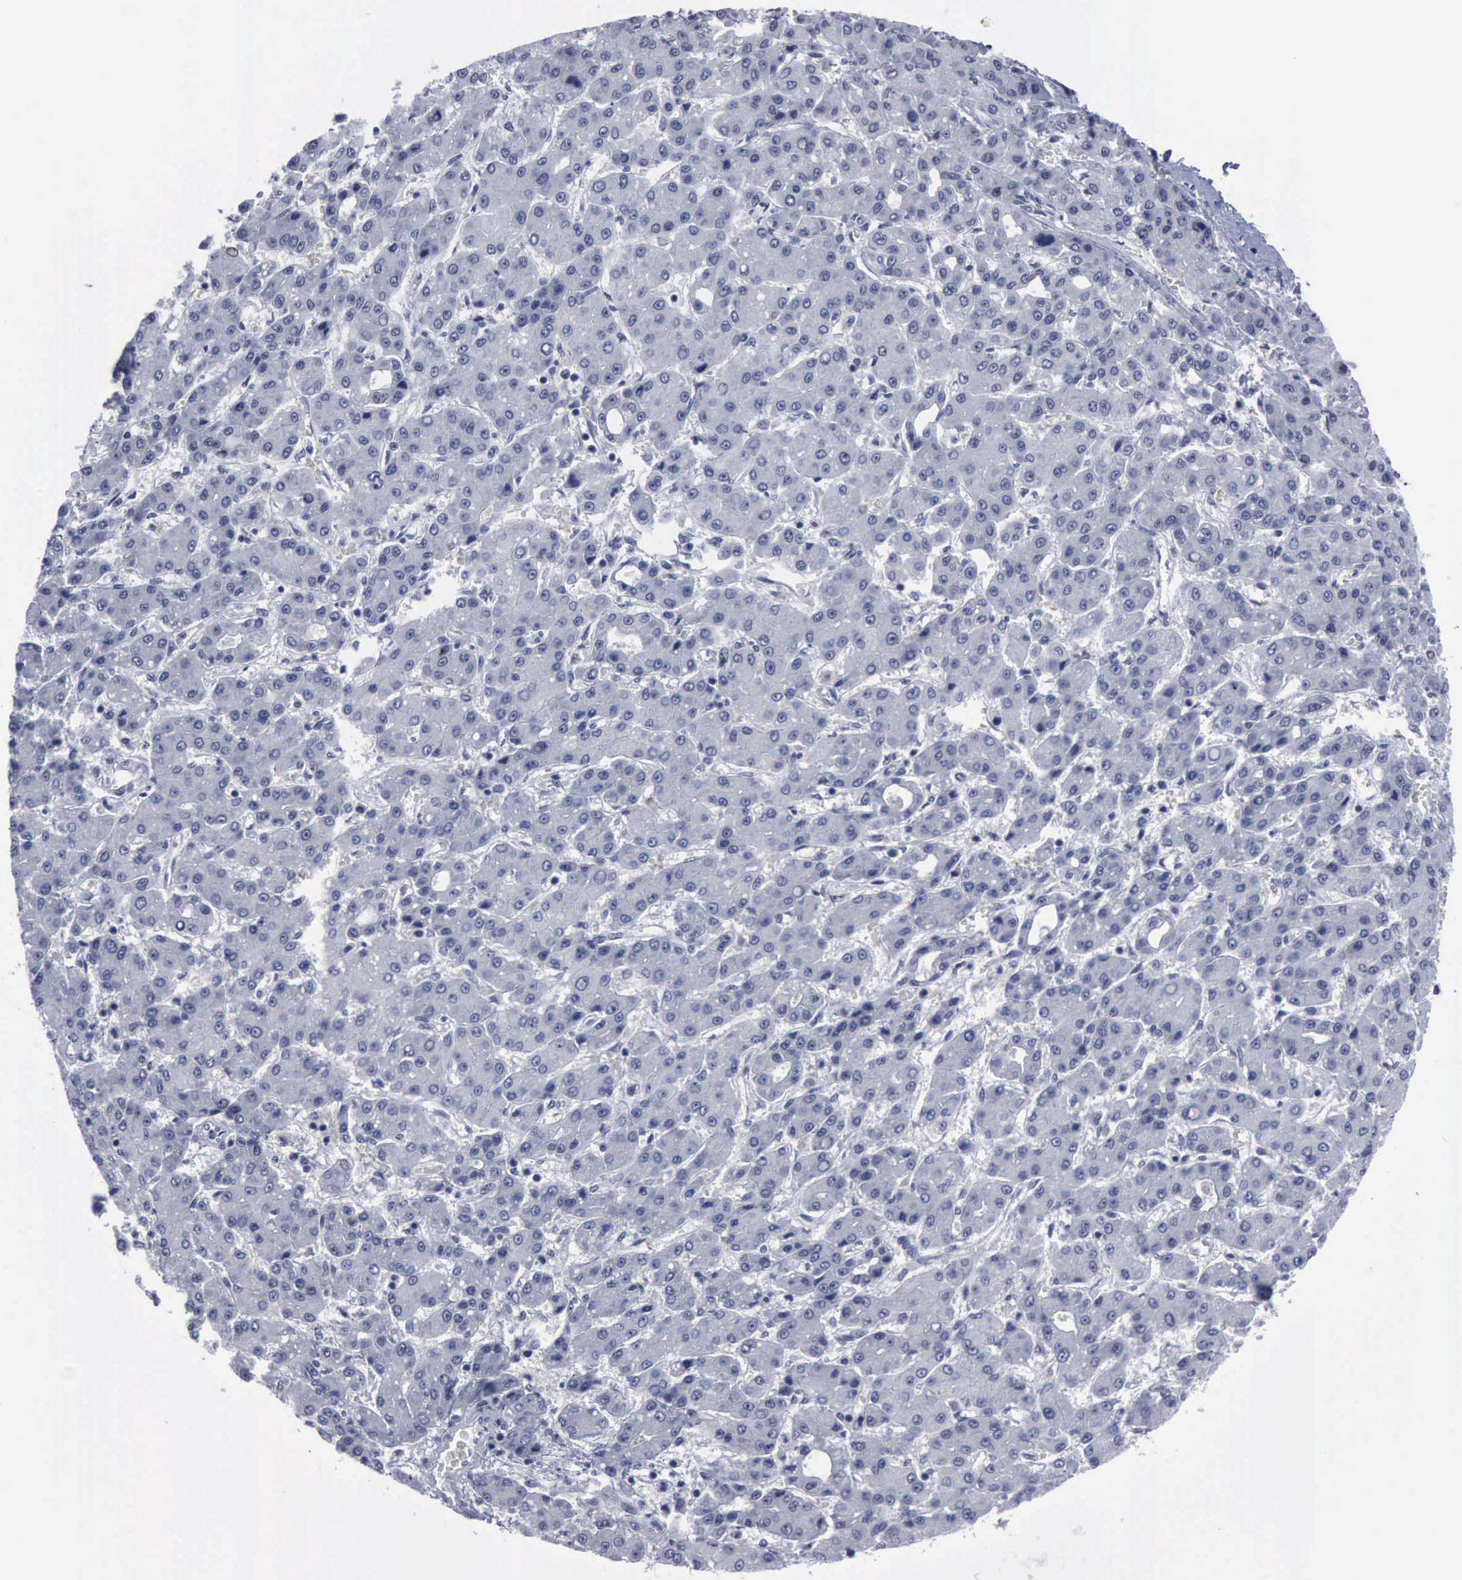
{"staining": {"intensity": "negative", "quantity": "none", "location": "none"}, "tissue": "liver cancer", "cell_type": "Tumor cells", "image_type": "cancer", "snomed": [{"axis": "morphology", "description": "Carcinoma, Hepatocellular, NOS"}, {"axis": "topography", "description": "Liver"}], "caption": "Immunohistochemistry micrograph of liver cancer (hepatocellular carcinoma) stained for a protein (brown), which shows no staining in tumor cells.", "gene": "BRD1", "patient": {"sex": "male", "age": 69}}